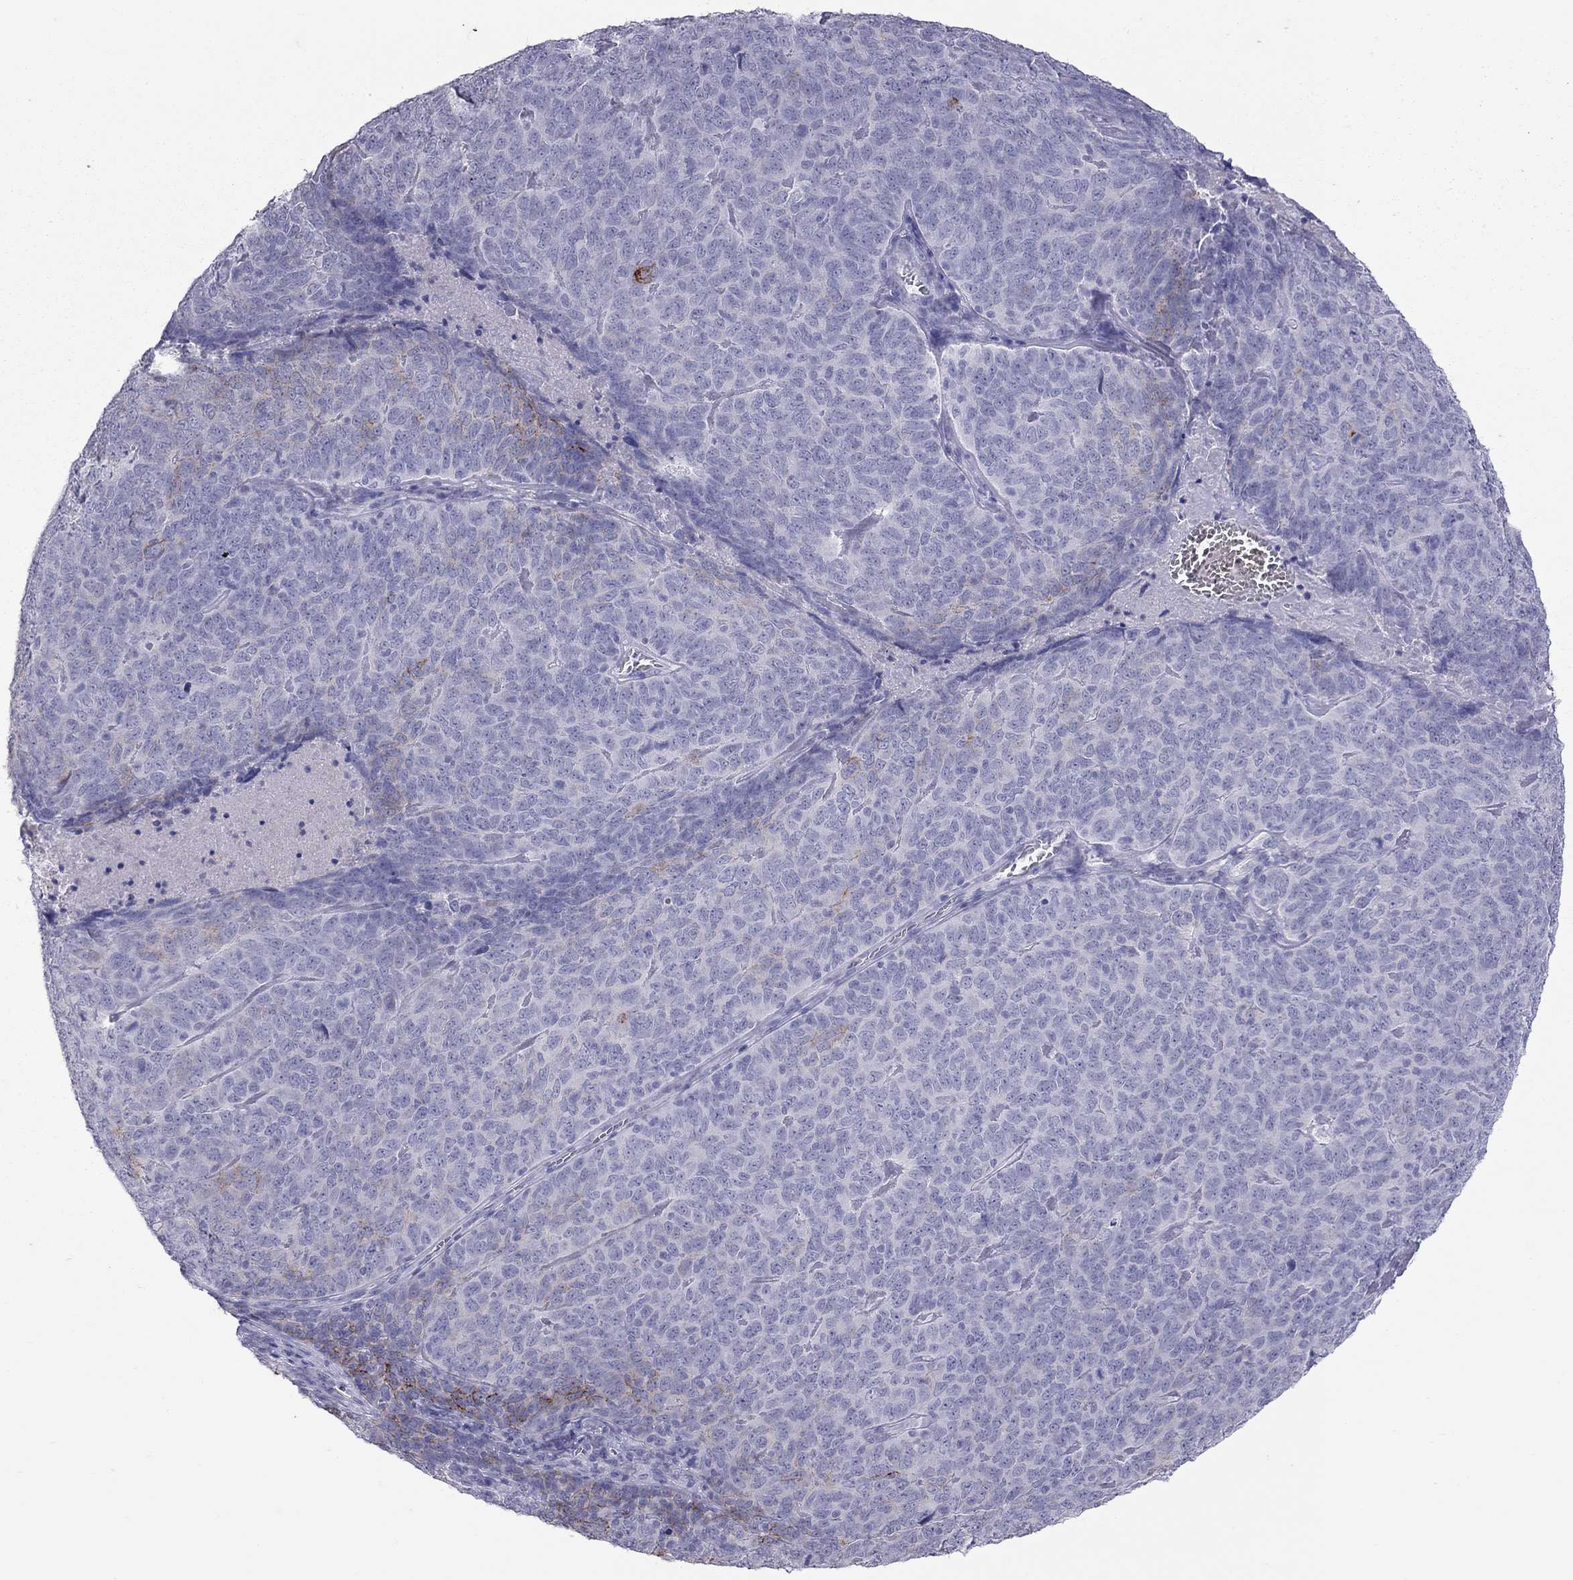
{"staining": {"intensity": "strong", "quantity": "<25%", "location": "cytoplasmic/membranous"}, "tissue": "skin cancer", "cell_type": "Tumor cells", "image_type": "cancer", "snomed": [{"axis": "morphology", "description": "Squamous cell carcinoma, NOS"}, {"axis": "topography", "description": "Skin"}, {"axis": "topography", "description": "Anal"}], "caption": "Protein analysis of skin cancer (squamous cell carcinoma) tissue shows strong cytoplasmic/membranous positivity in approximately <25% of tumor cells.", "gene": "MUC16", "patient": {"sex": "female", "age": 51}}